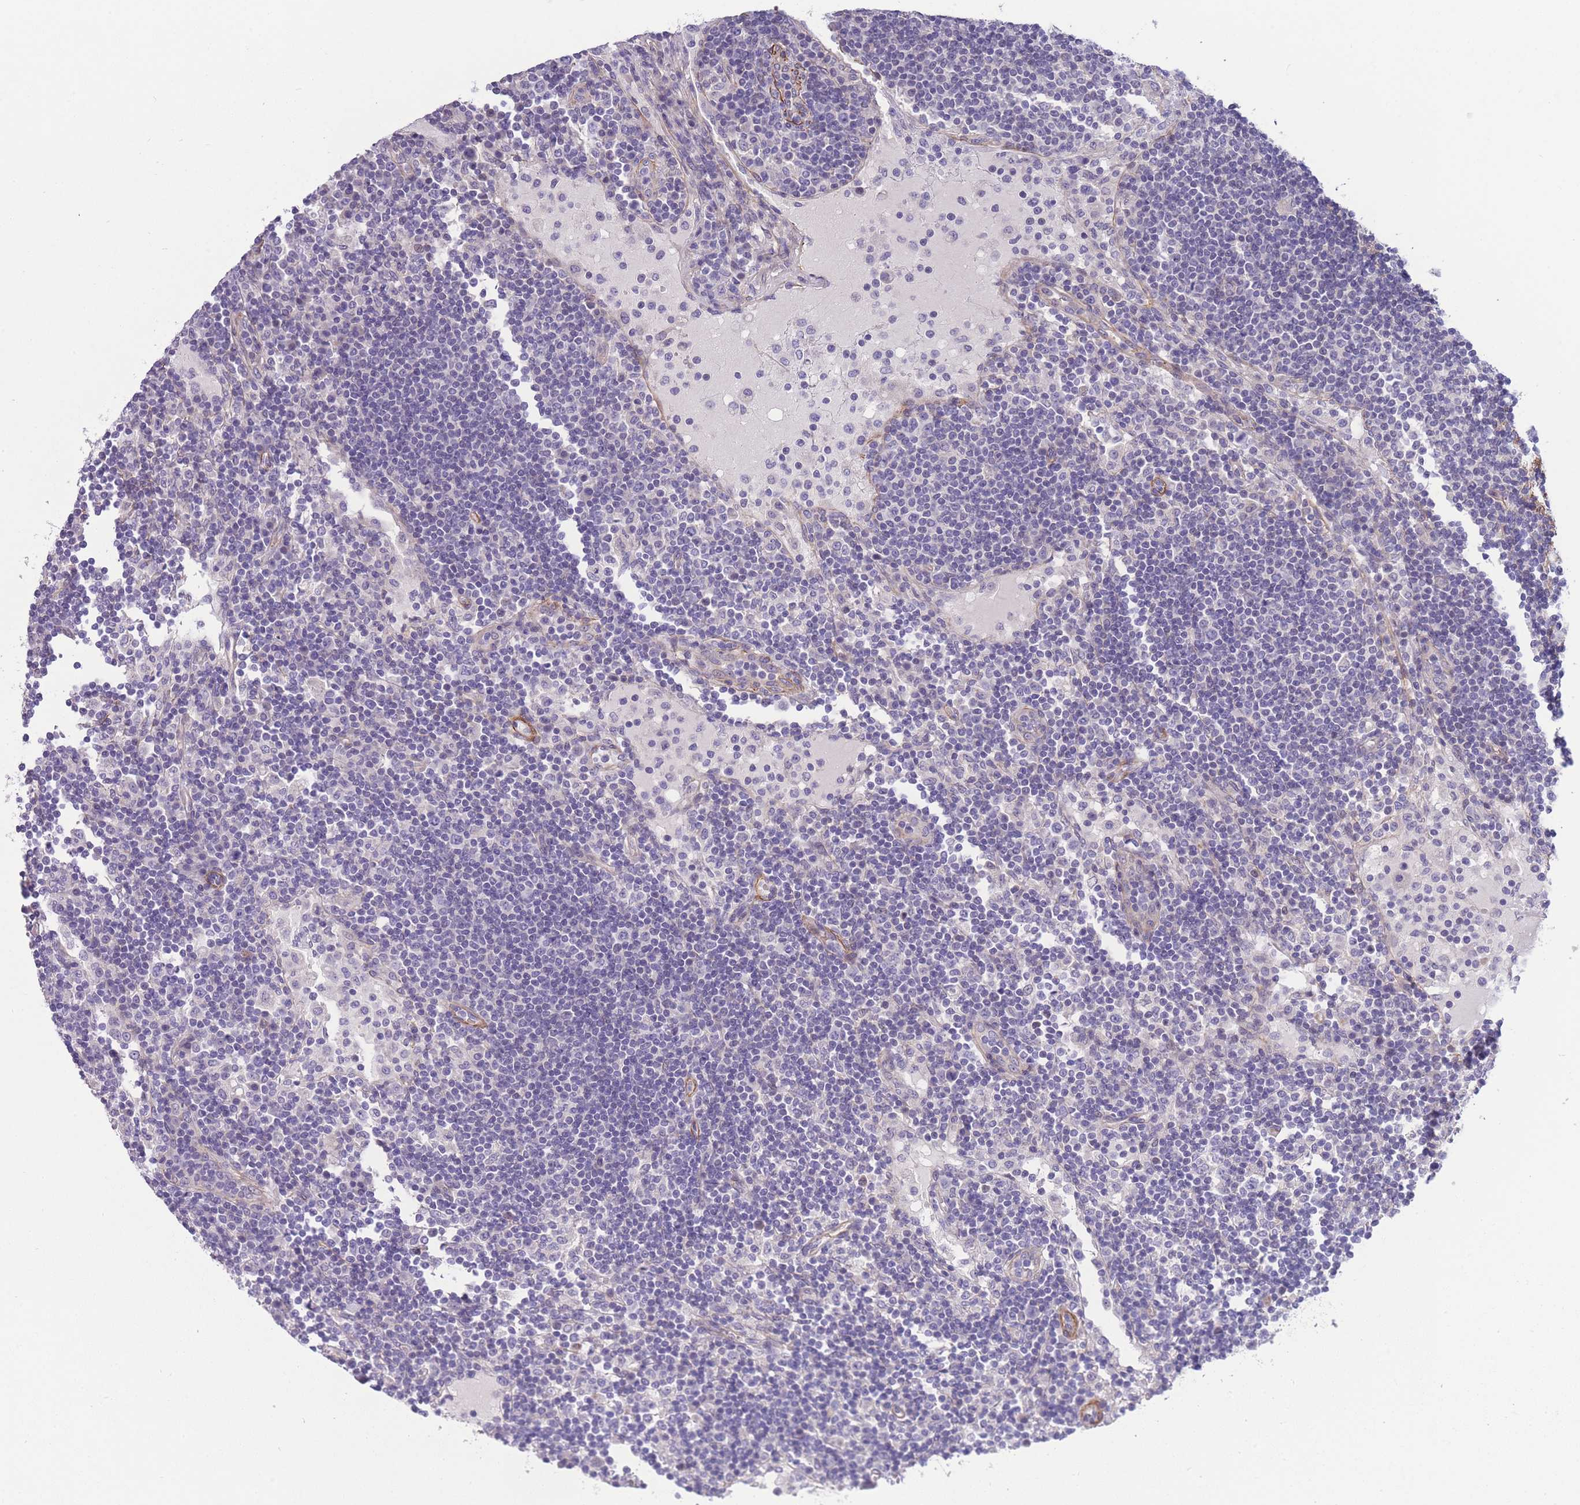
{"staining": {"intensity": "negative", "quantity": "none", "location": "none"}, "tissue": "lymph node", "cell_type": "Non-germinal center cells", "image_type": "normal", "snomed": [{"axis": "morphology", "description": "Normal tissue, NOS"}, {"axis": "topography", "description": "Lymph node"}], "caption": "This micrograph is of unremarkable lymph node stained with IHC to label a protein in brown with the nuclei are counter-stained blue. There is no expression in non-germinal center cells. (DAB immunohistochemistry (IHC), high magnification).", "gene": "FAM124A", "patient": {"sex": "female", "age": 53}}